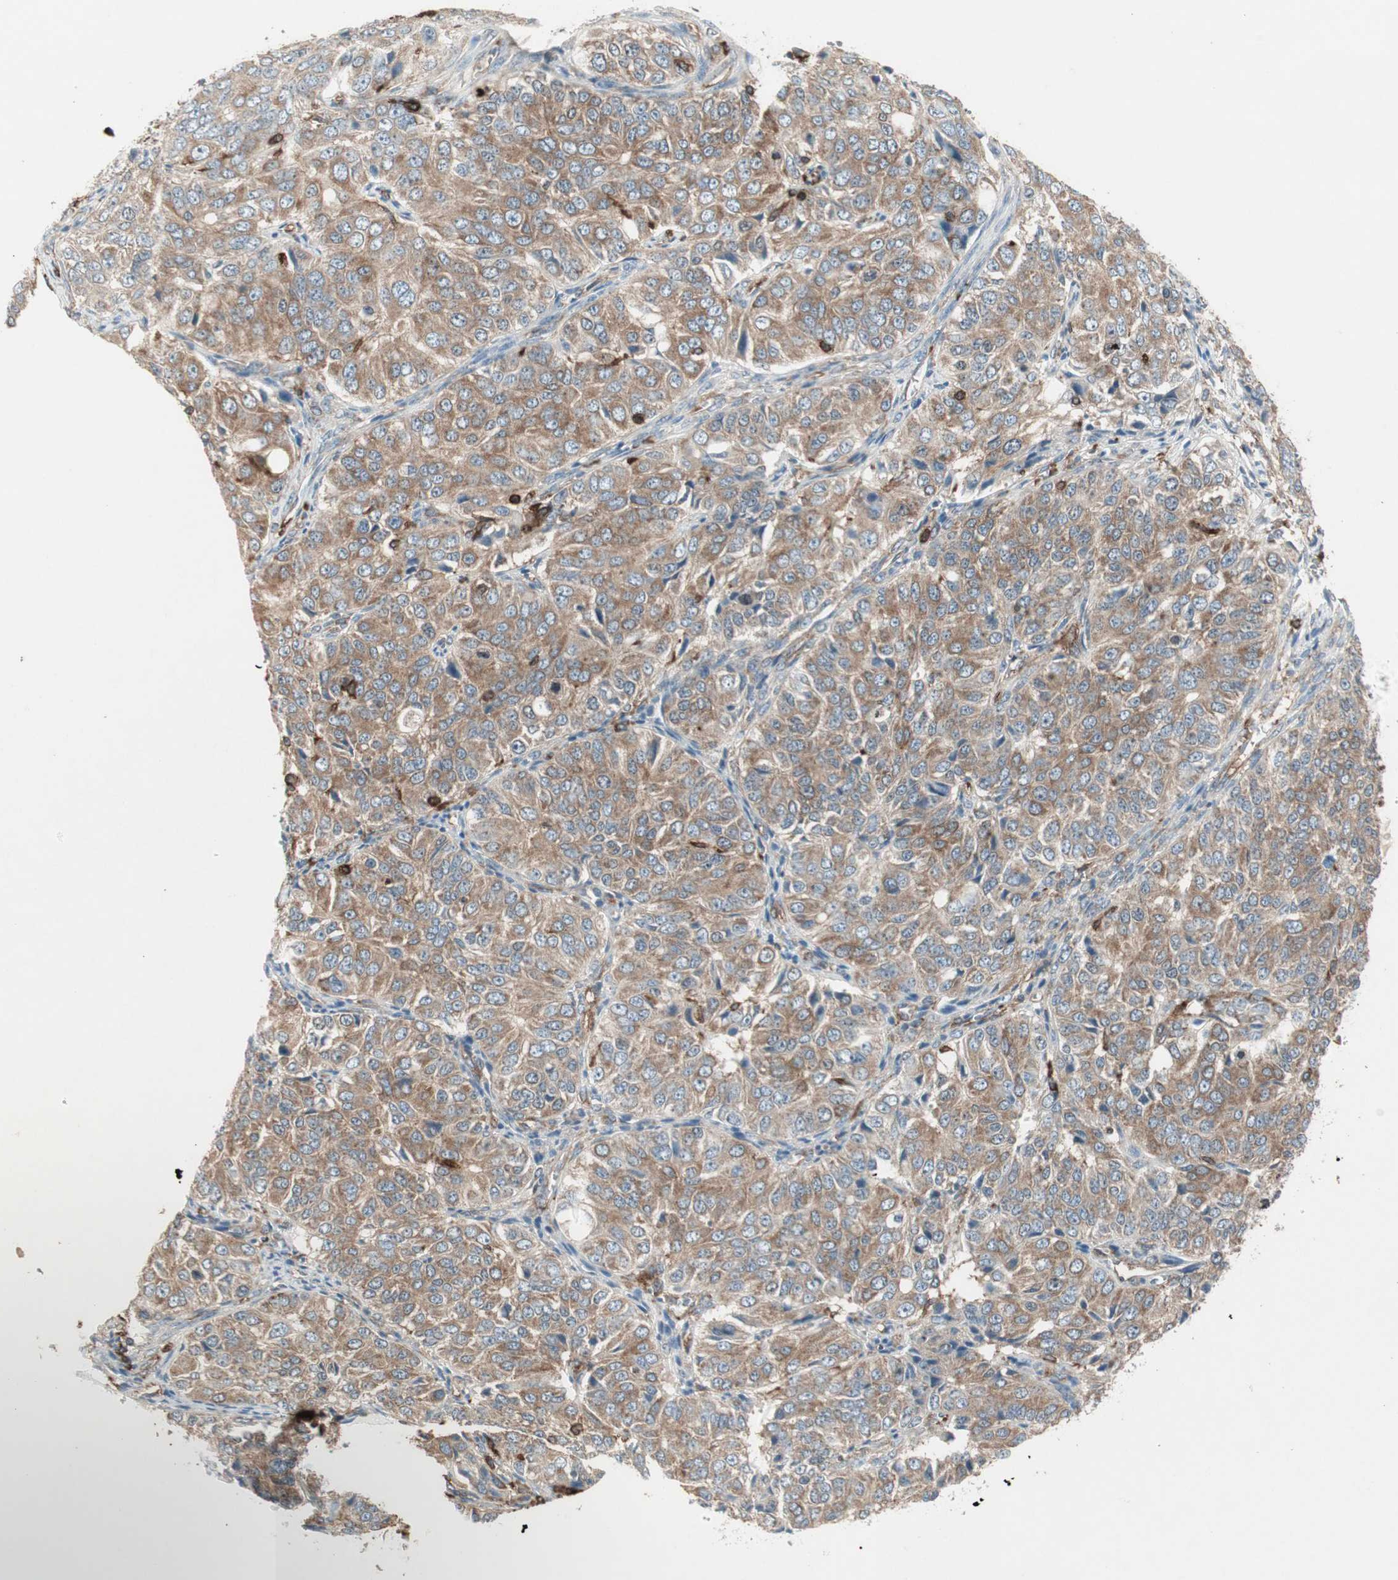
{"staining": {"intensity": "moderate", "quantity": ">75%", "location": "cytoplasmic/membranous"}, "tissue": "ovarian cancer", "cell_type": "Tumor cells", "image_type": "cancer", "snomed": [{"axis": "morphology", "description": "Carcinoma, endometroid"}, {"axis": "topography", "description": "Ovary"}], "caption": "A brown stain labels moderate cytoplasmic/membranous staining of a protein in ovarian cancer tumor cells.", "gene": "MMP3", "patient": {"sex": "female", "age": 51}}